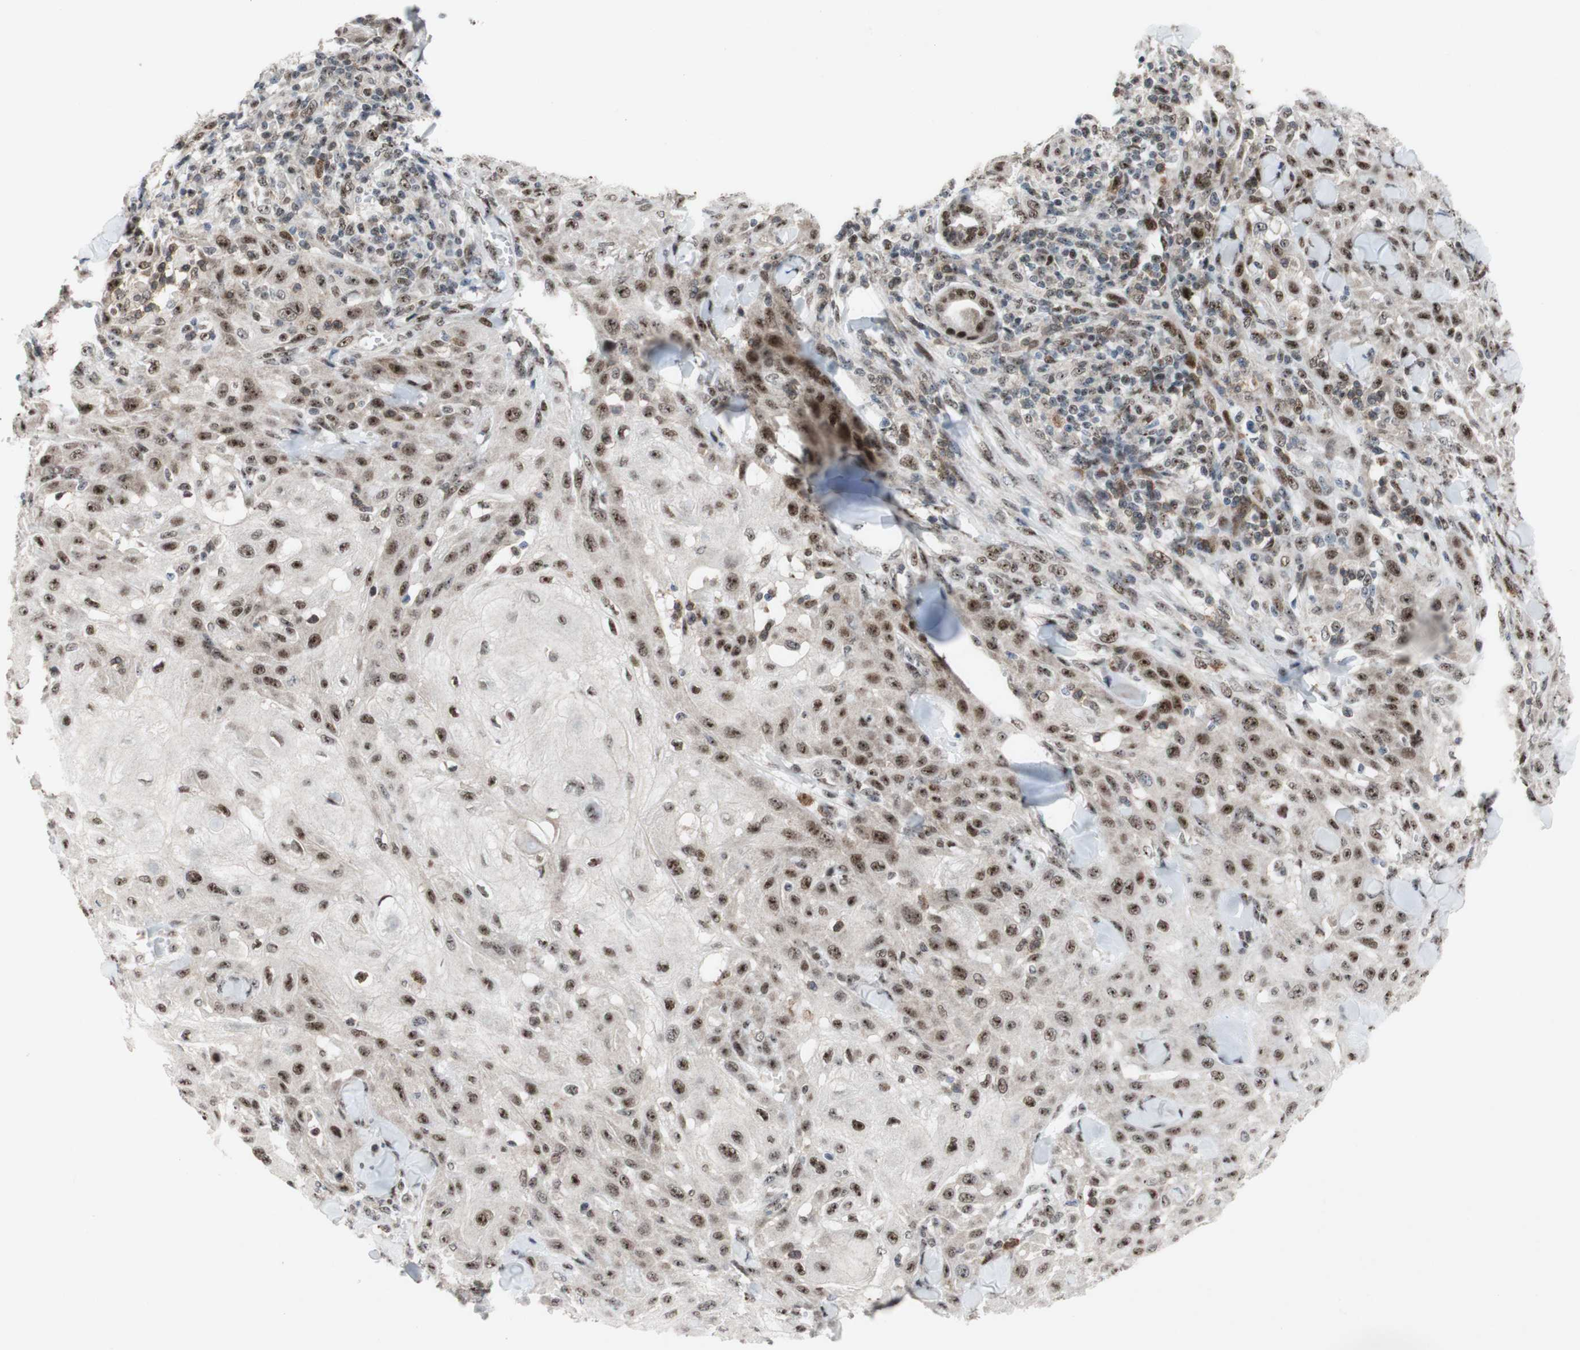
{"staining": {"intensity": "moderate", "quantity": ">75%", "location": "nuclear"}, "tissue": "skin cancer", "cell_type": "Tumor cells", "image_type": "cancer", "snomed": [{"axis": "morphology", "description": "Squamous cell carcinoma, NOS"}, {"axis": "topography", "description": "Skin"}], "caption": "A medium amount of moderate nuclear expression is identified in approximately >75% of tumor cells in squamous cell carcinoma (skin) tissue. The staining was performed using DAB (3,3'-diaminobenzidine) to visualize the protein expression in brown, while the nuclei were stained in blue with hematoxylin (Magnification: 20x).", "gene": "POLR1A", "patient": {"sex": "male", "age": 24}}